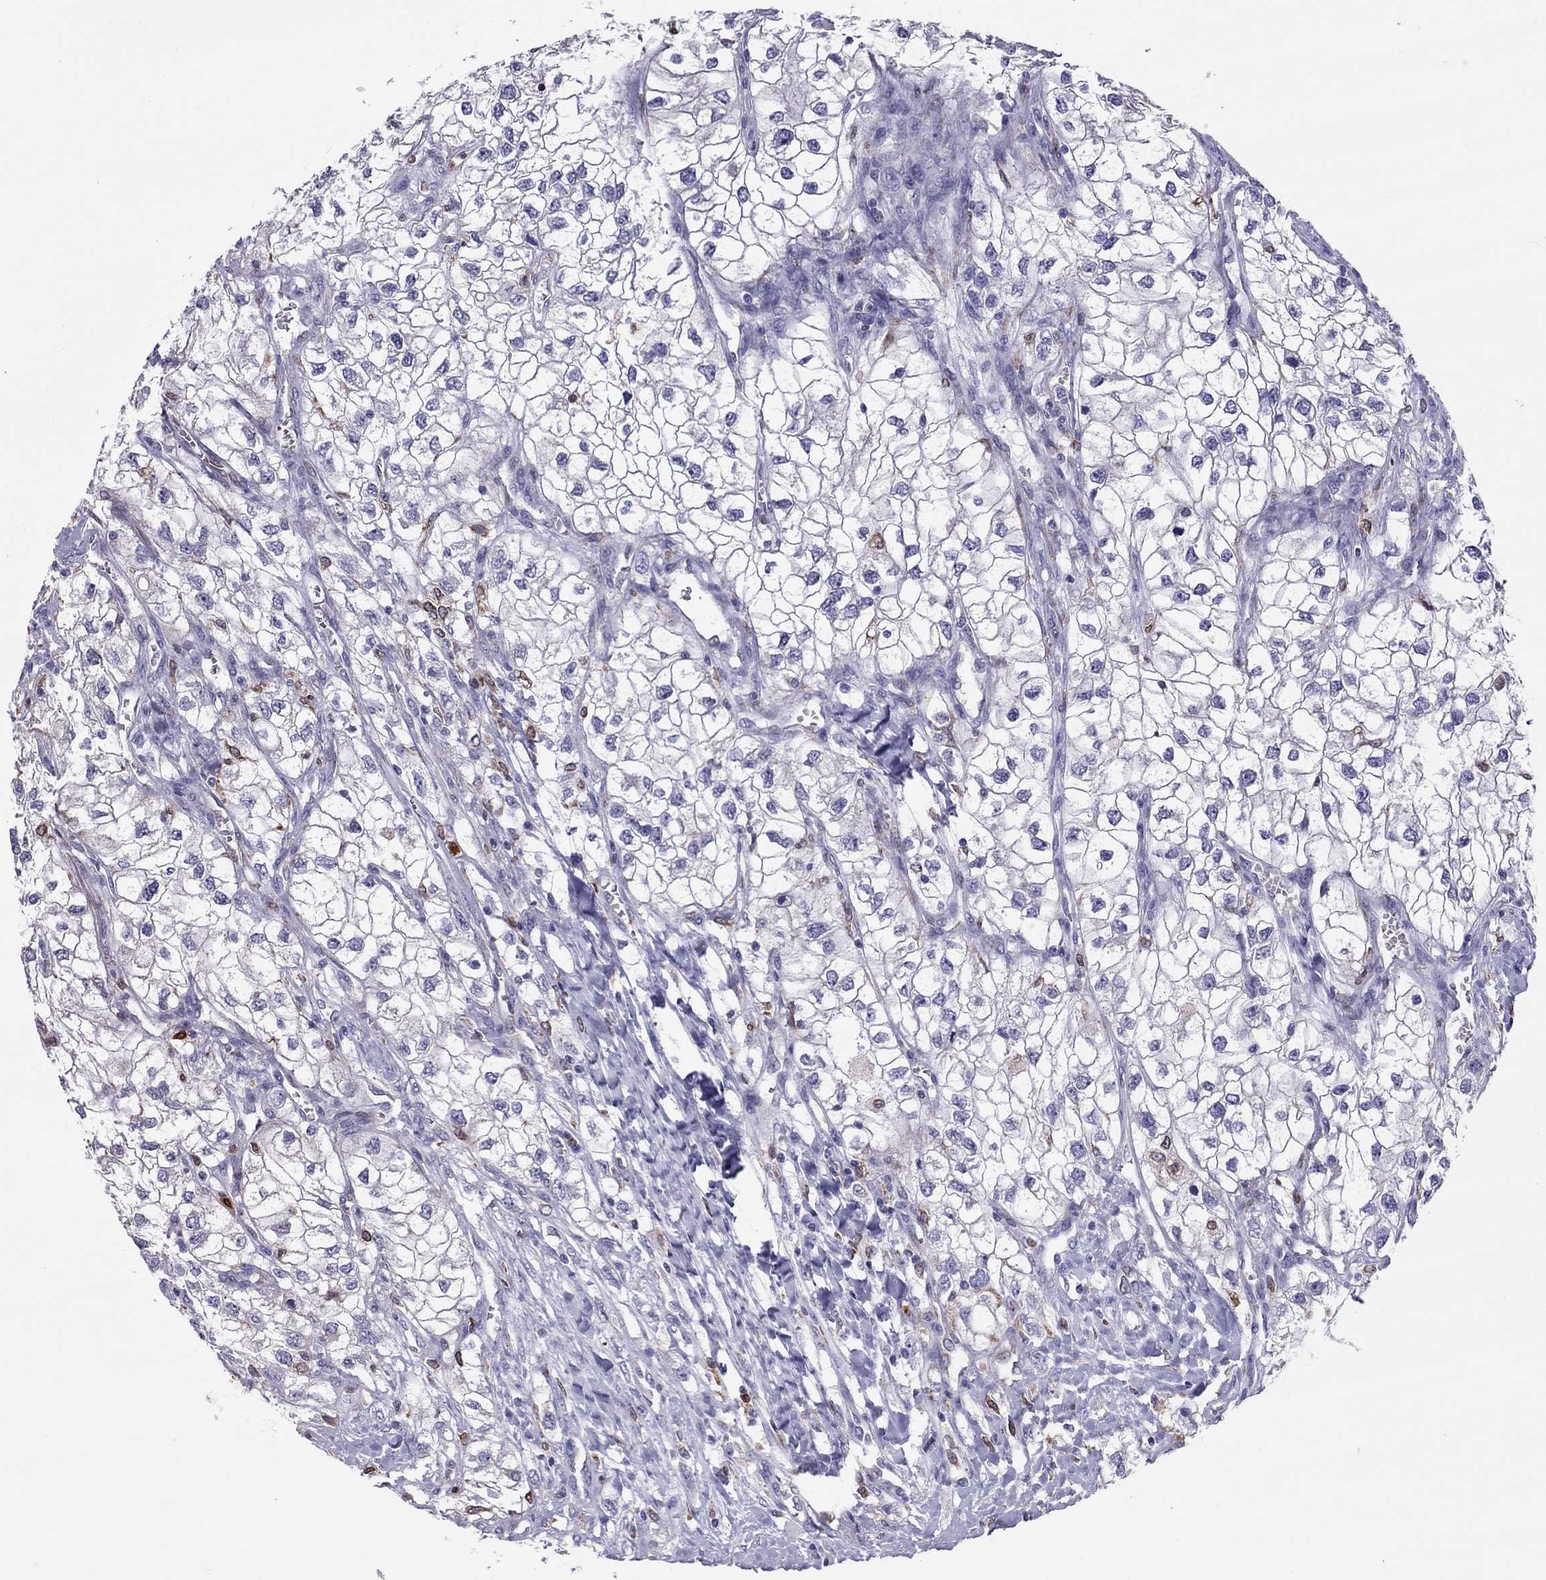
{"staining": {"intensity": "negative", "quantity": "none", "location": "none"}, "tissue": "renal cancer", "cell_type": "Tumor cells", "image_type": "cancer", "snomed": [{"axis": "morphology", "description": "Adenocarcinoma, NOS"}, {"axis": "topography", "description": "Kidney"}], "caption": "Tumor cells show no significant staining in renal adenocarcinoma.", "gene": "ADORA2A", "patient": {"sex": "male", "age": 59}}